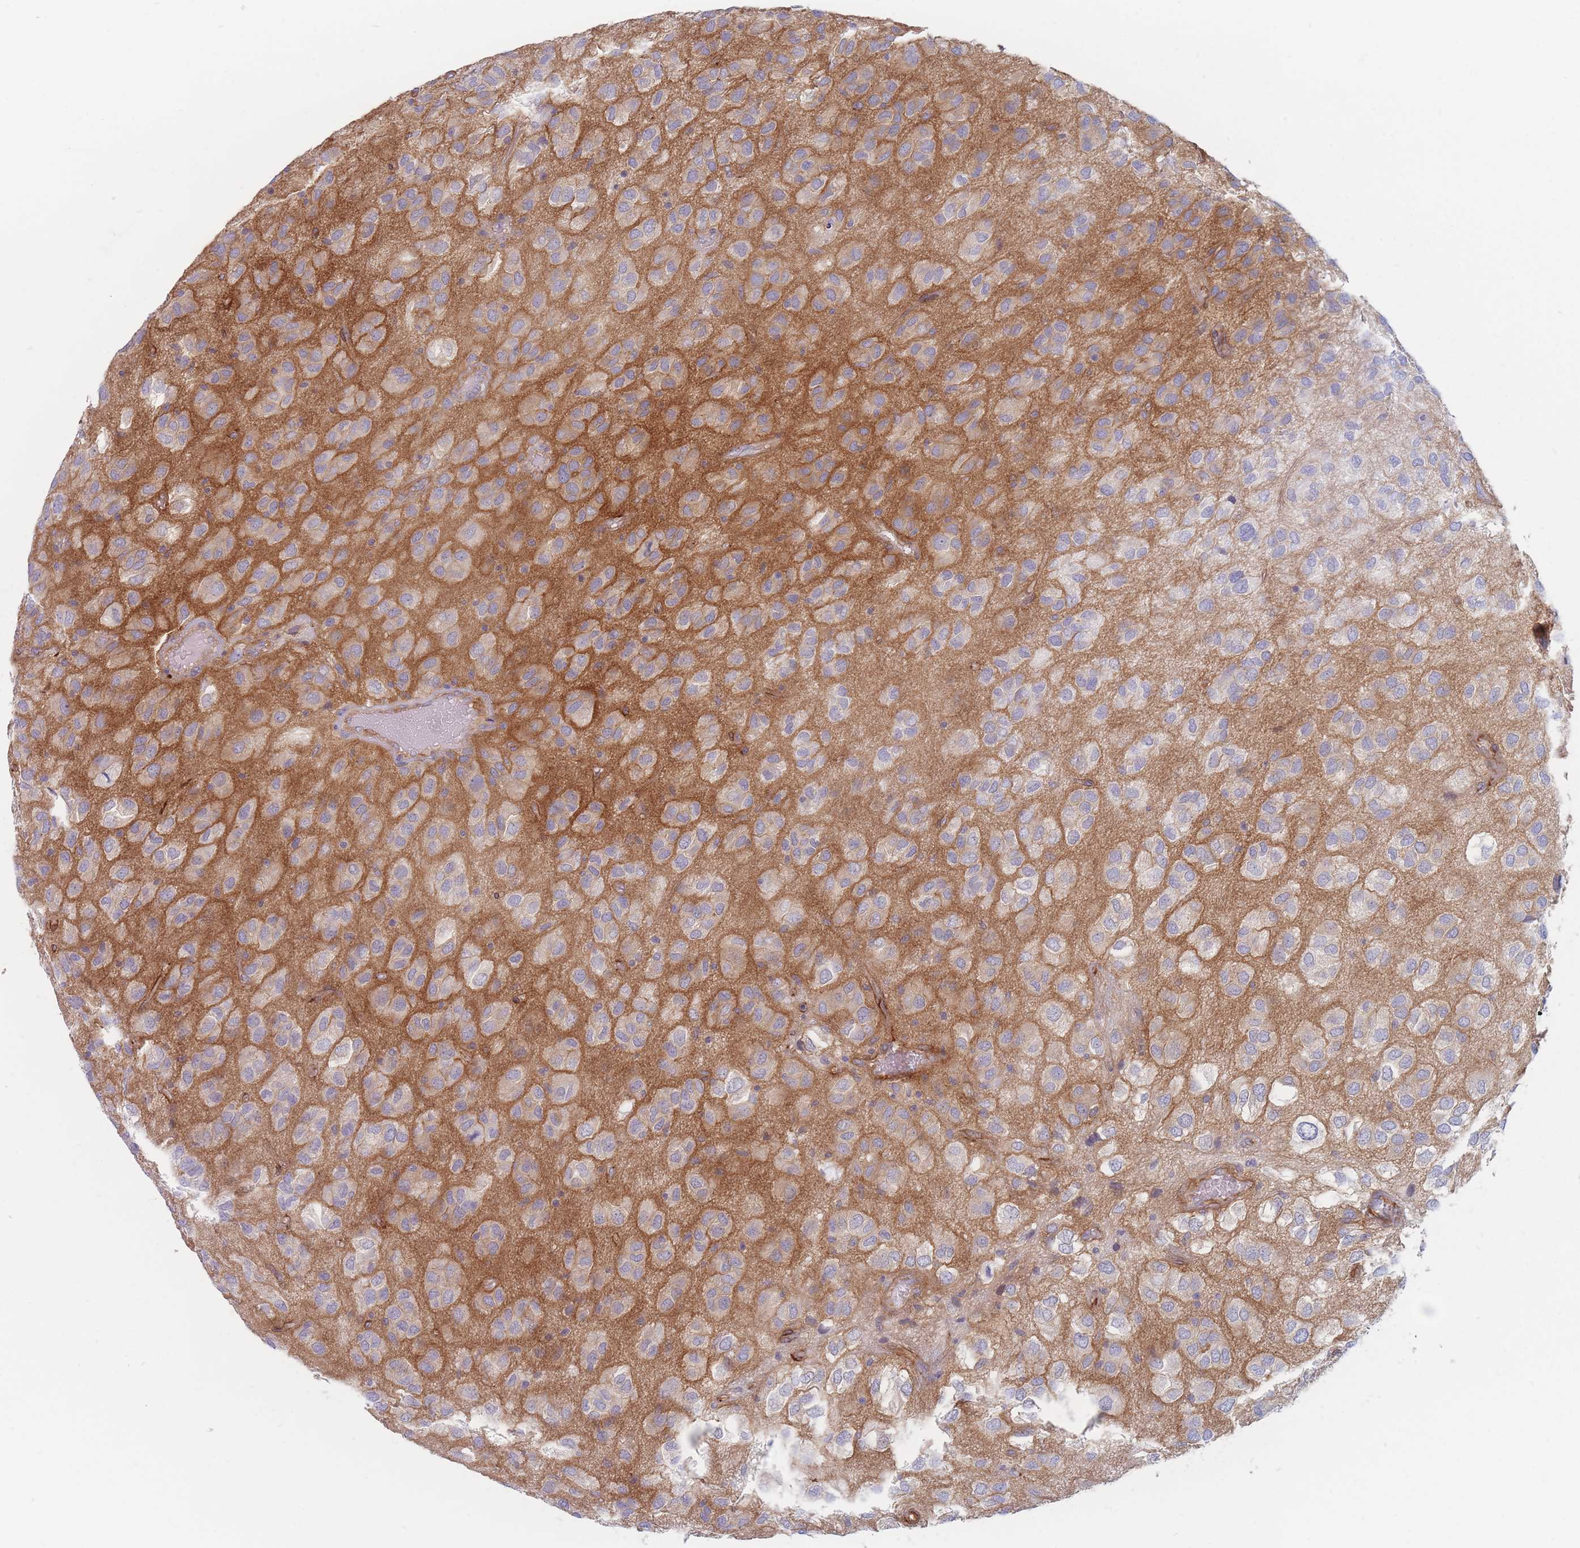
{"staining": {"intensity": "negative", "quantity": "none", "location": "none"}, "tissue": "glioma", "cell_type": "Tumor cells", "image_type": "cancer", "snomed": [{"axis": "morphology", "description": "Glioma, malignant, Low grade"}, {"axis": "topography", "description": "Brain"}], "caption": "This is an immunohistochemistry (IHC) image of low-grade glioma (malignant). There is no staining in tumor cells.", "gene": "ERBIN", "patient": {"sex": "male", "age": 66}}